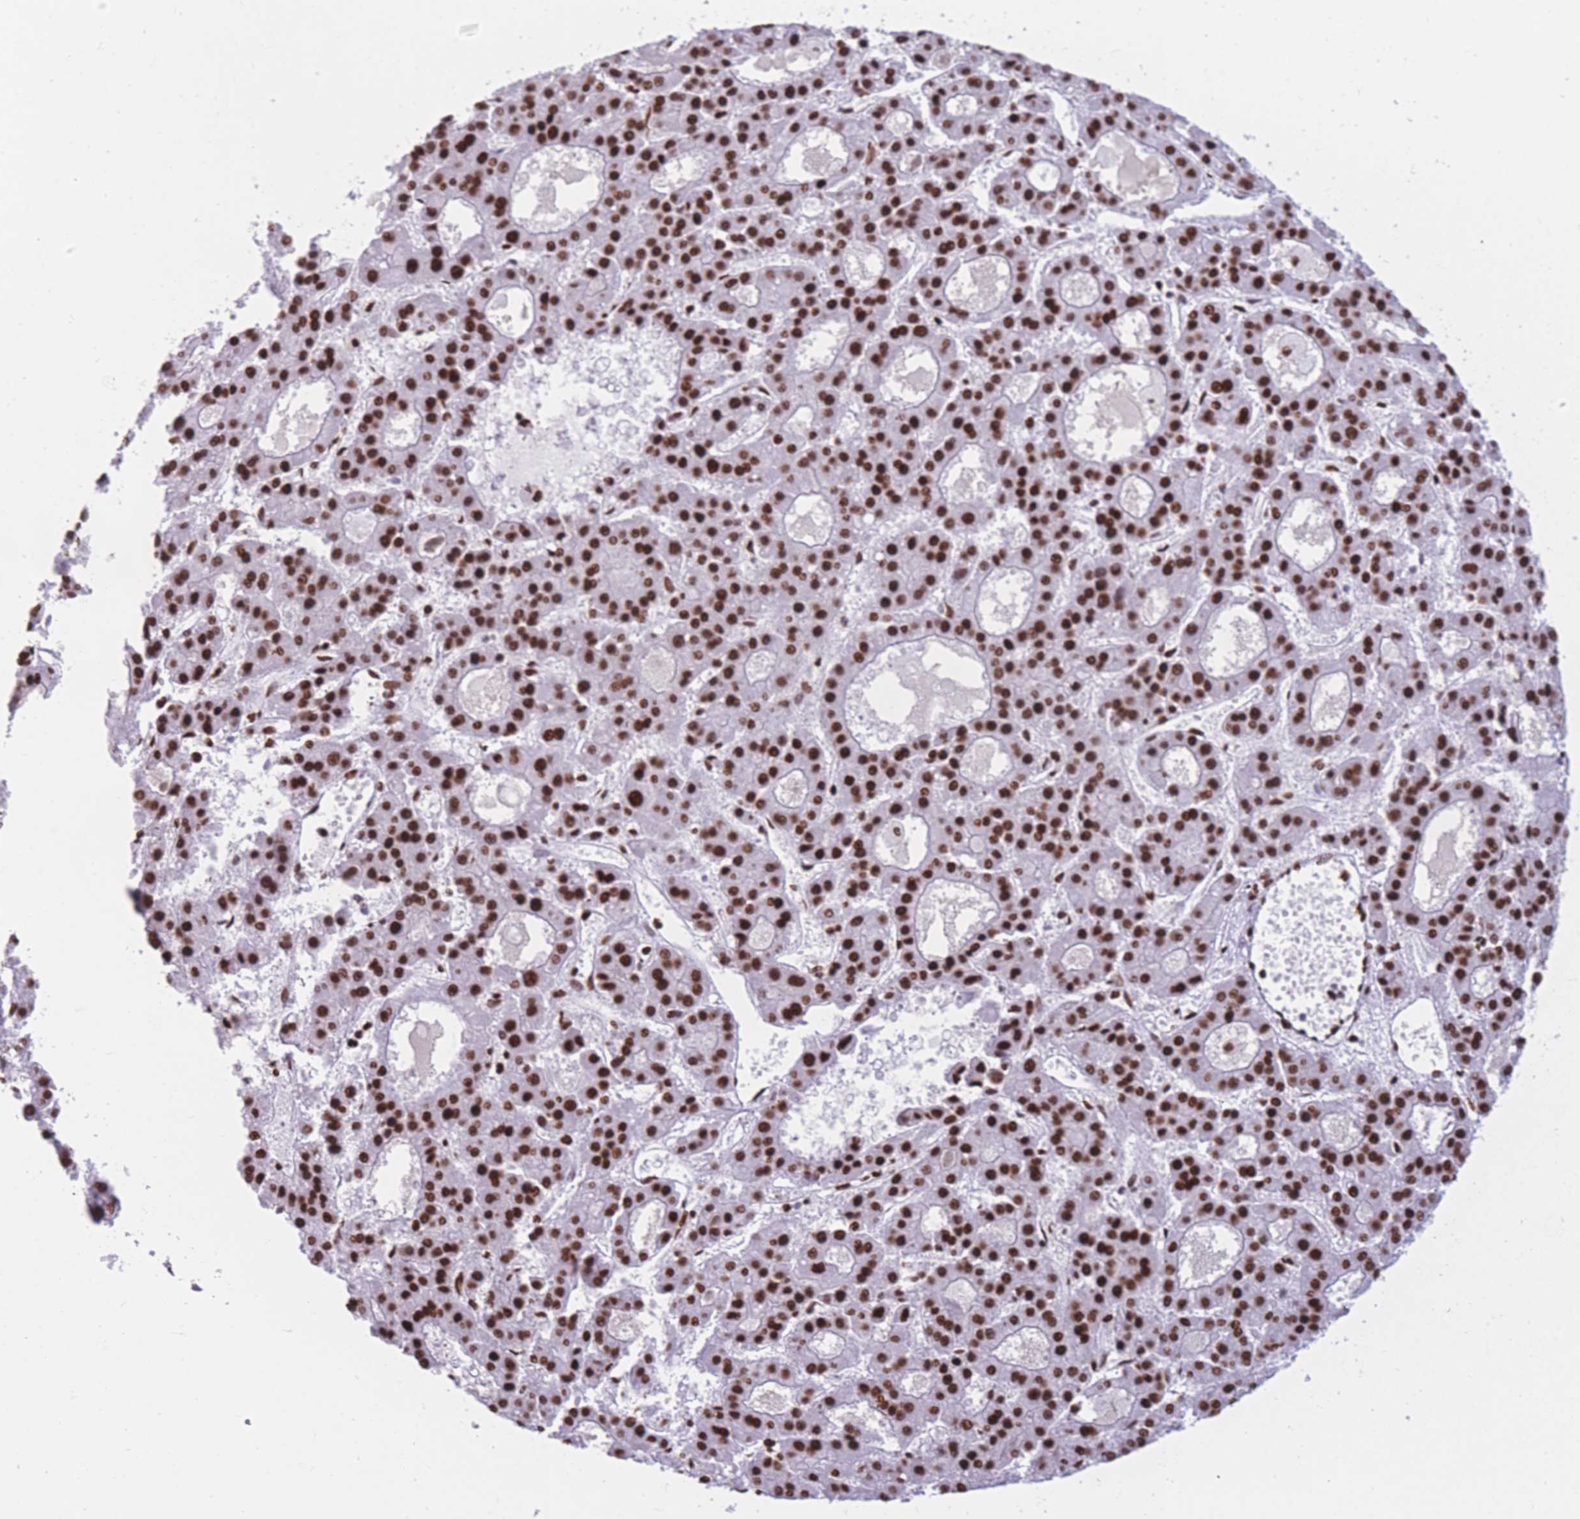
{"staining": {"intensity": "strong", "quantity": ">75%", "location": "nuclear"}, "tissue": "liver cancer", "cell_type": "Tumor cells", "image_type": "cancer", "snomed": [{"axis": "morphology", "description": "Carcinoma, Hepatocellular, NOS"}, {"axis": "topography", "description": "Liver"}], "caption": "Strong nuclear positivity is present in about >75% of tumor cells in hepatocellular carcinoma (liver).", "gene": "HNRNPUL1", "patient": {"sex": "male", "age": 70}}